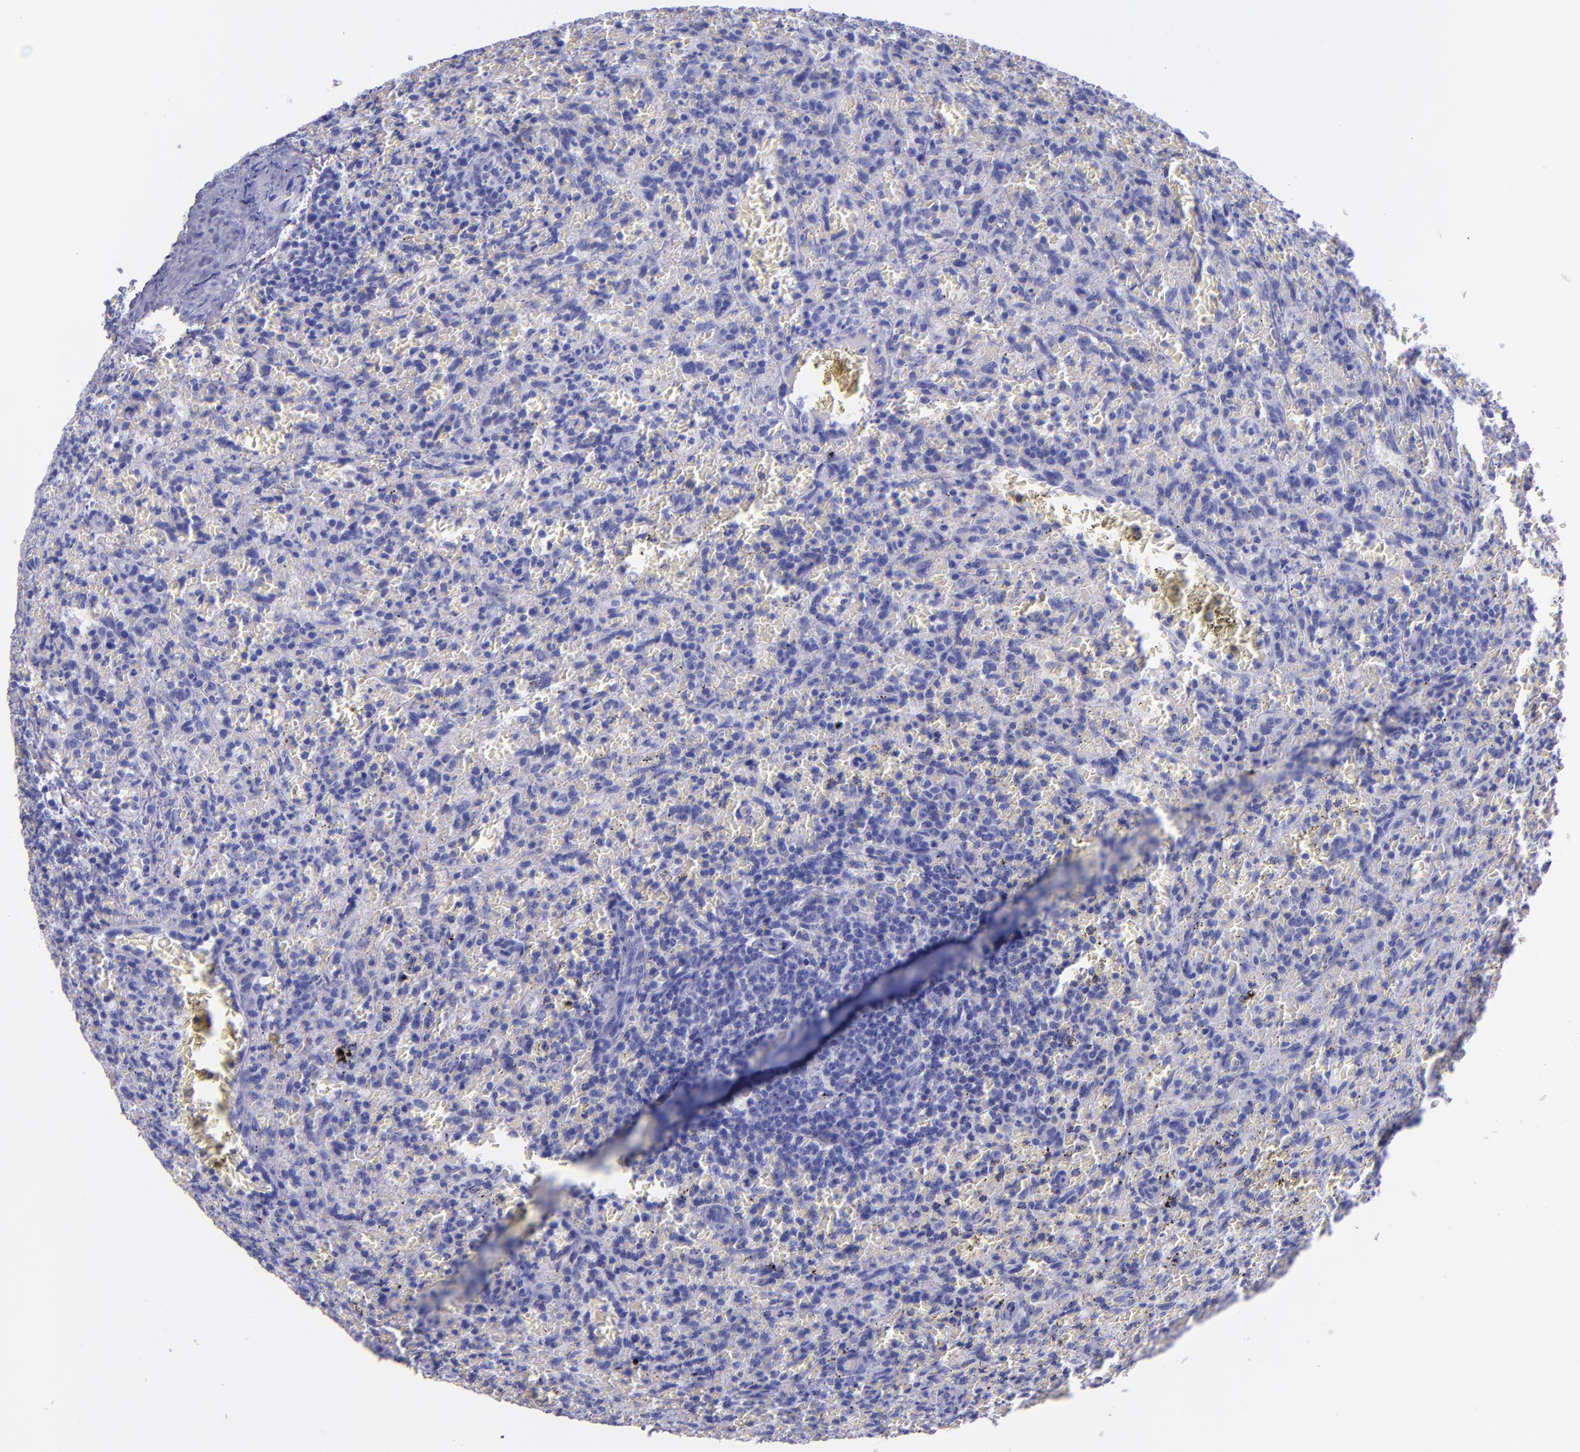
{"staining": {"intensity": "negative", "quantity": "none", "location": "none"}, "tissue": "lymphoma", "cell_type": "Tumor cells", "image_type": "cancer", "snomed": [{"axis": "morphology", "description": "Malignant lymphoma, non-Hodgkin's type, Low grade"}, {"axis": "topography", "description": "Spleen"}], "caption": "An image of human lymphoma is negative for staining in tumor cells.", "gene": "KRT4", "patient": {"sex": "female", "age": 64}}